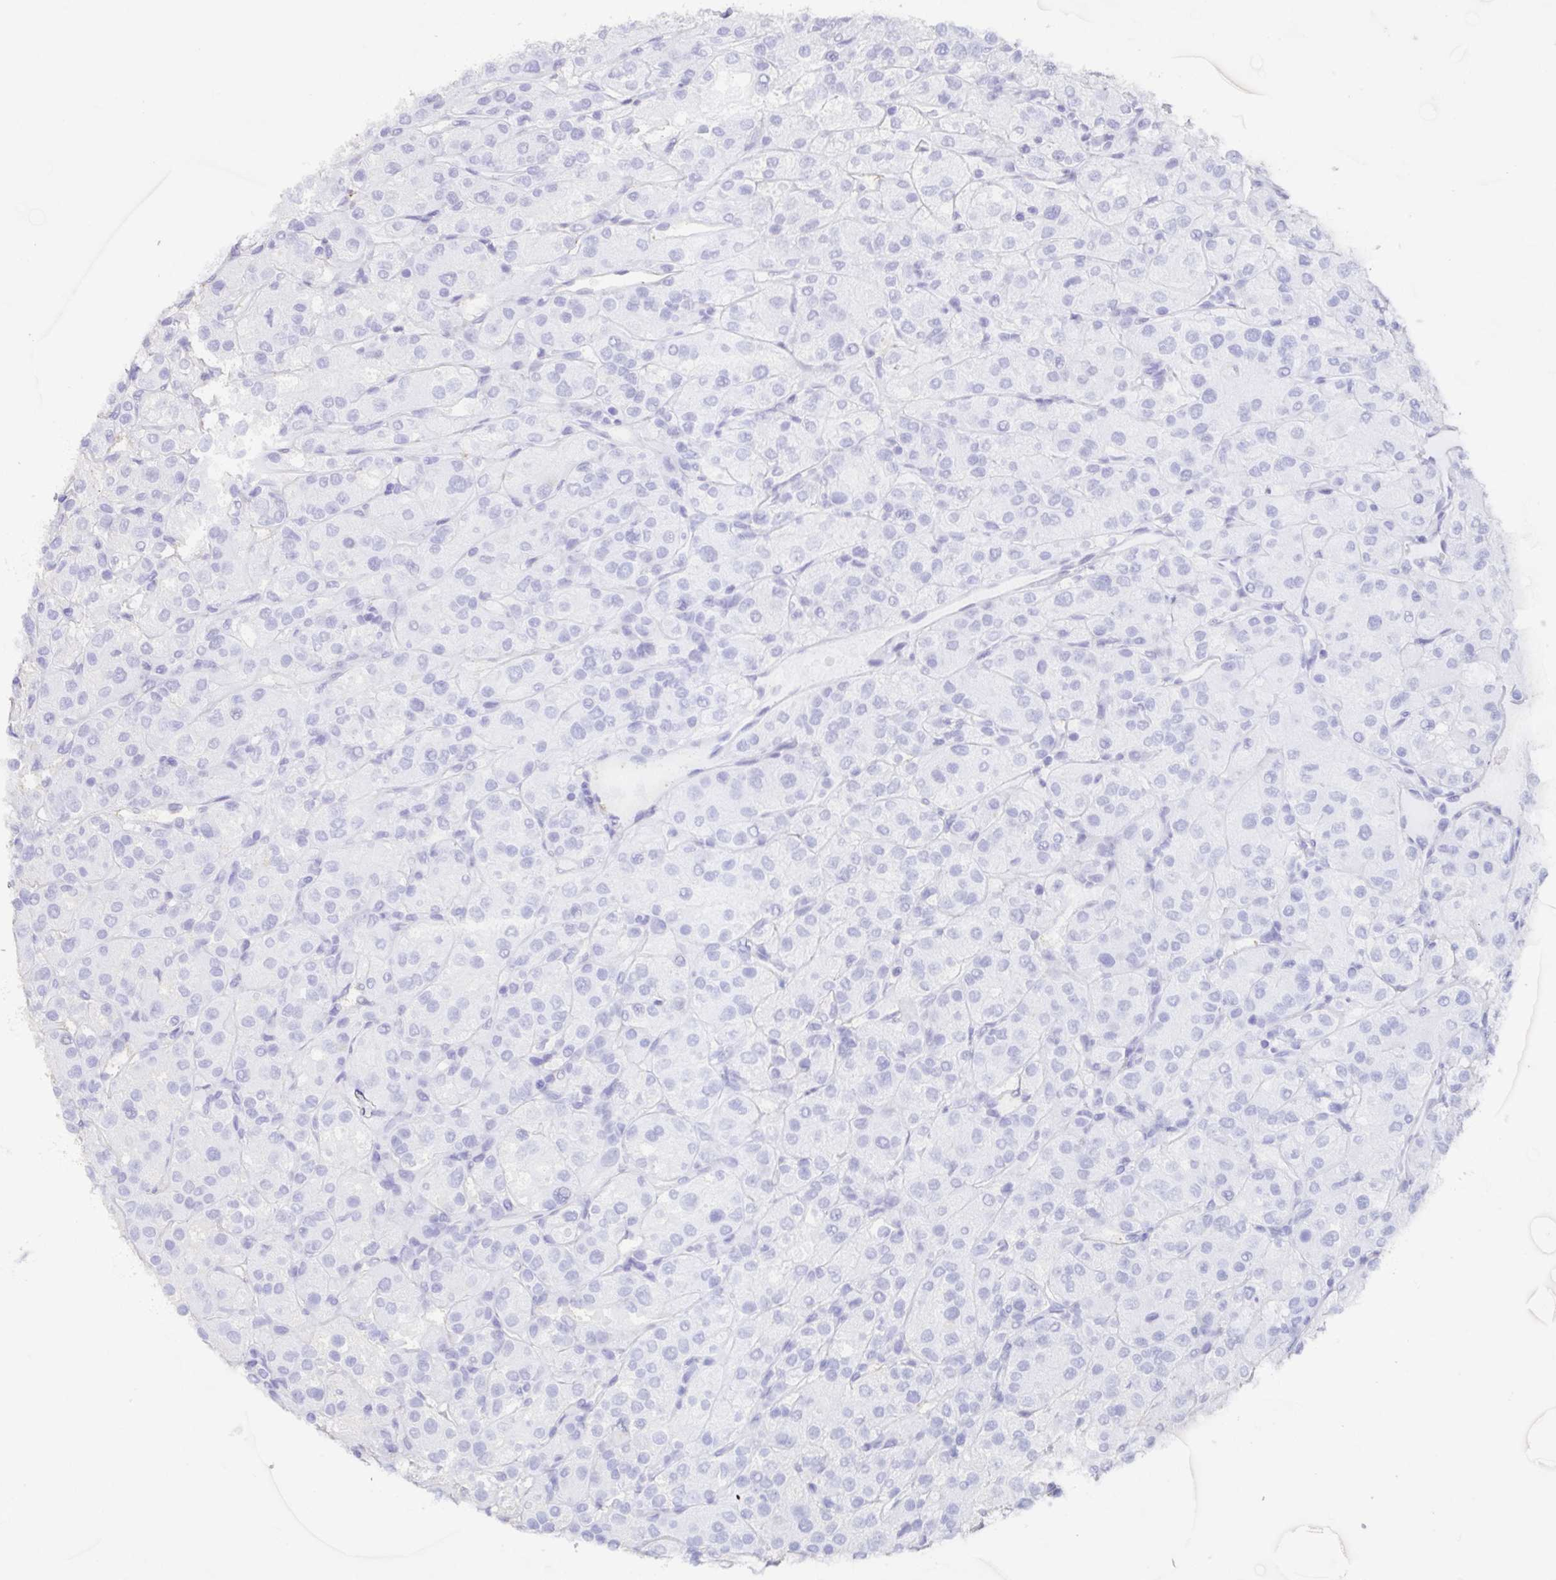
{"staining": {"intensity": "negative", "quantity": "none", "location": "none"}, "tissue": "renal cancer", "cell_type": "Tumor cells", "image_type": "cancer", "snomed": [{"axis": "morphology", "description": "Adenocarcinoma, NOS"}, {"axis": "topography", "description": "Kidney"}], "caption": "A micrograph of human adenocarcinoma (renal) is negative for staining in tumor cells. (Stains: DAB (3,3'-diaminobenzidine) IHC with hematoxylin counter stain, Microscopy: brightfield microscopy at high magnification).", "gene": "AGFG2", "patient": {"sex": "male", "age": 80}}